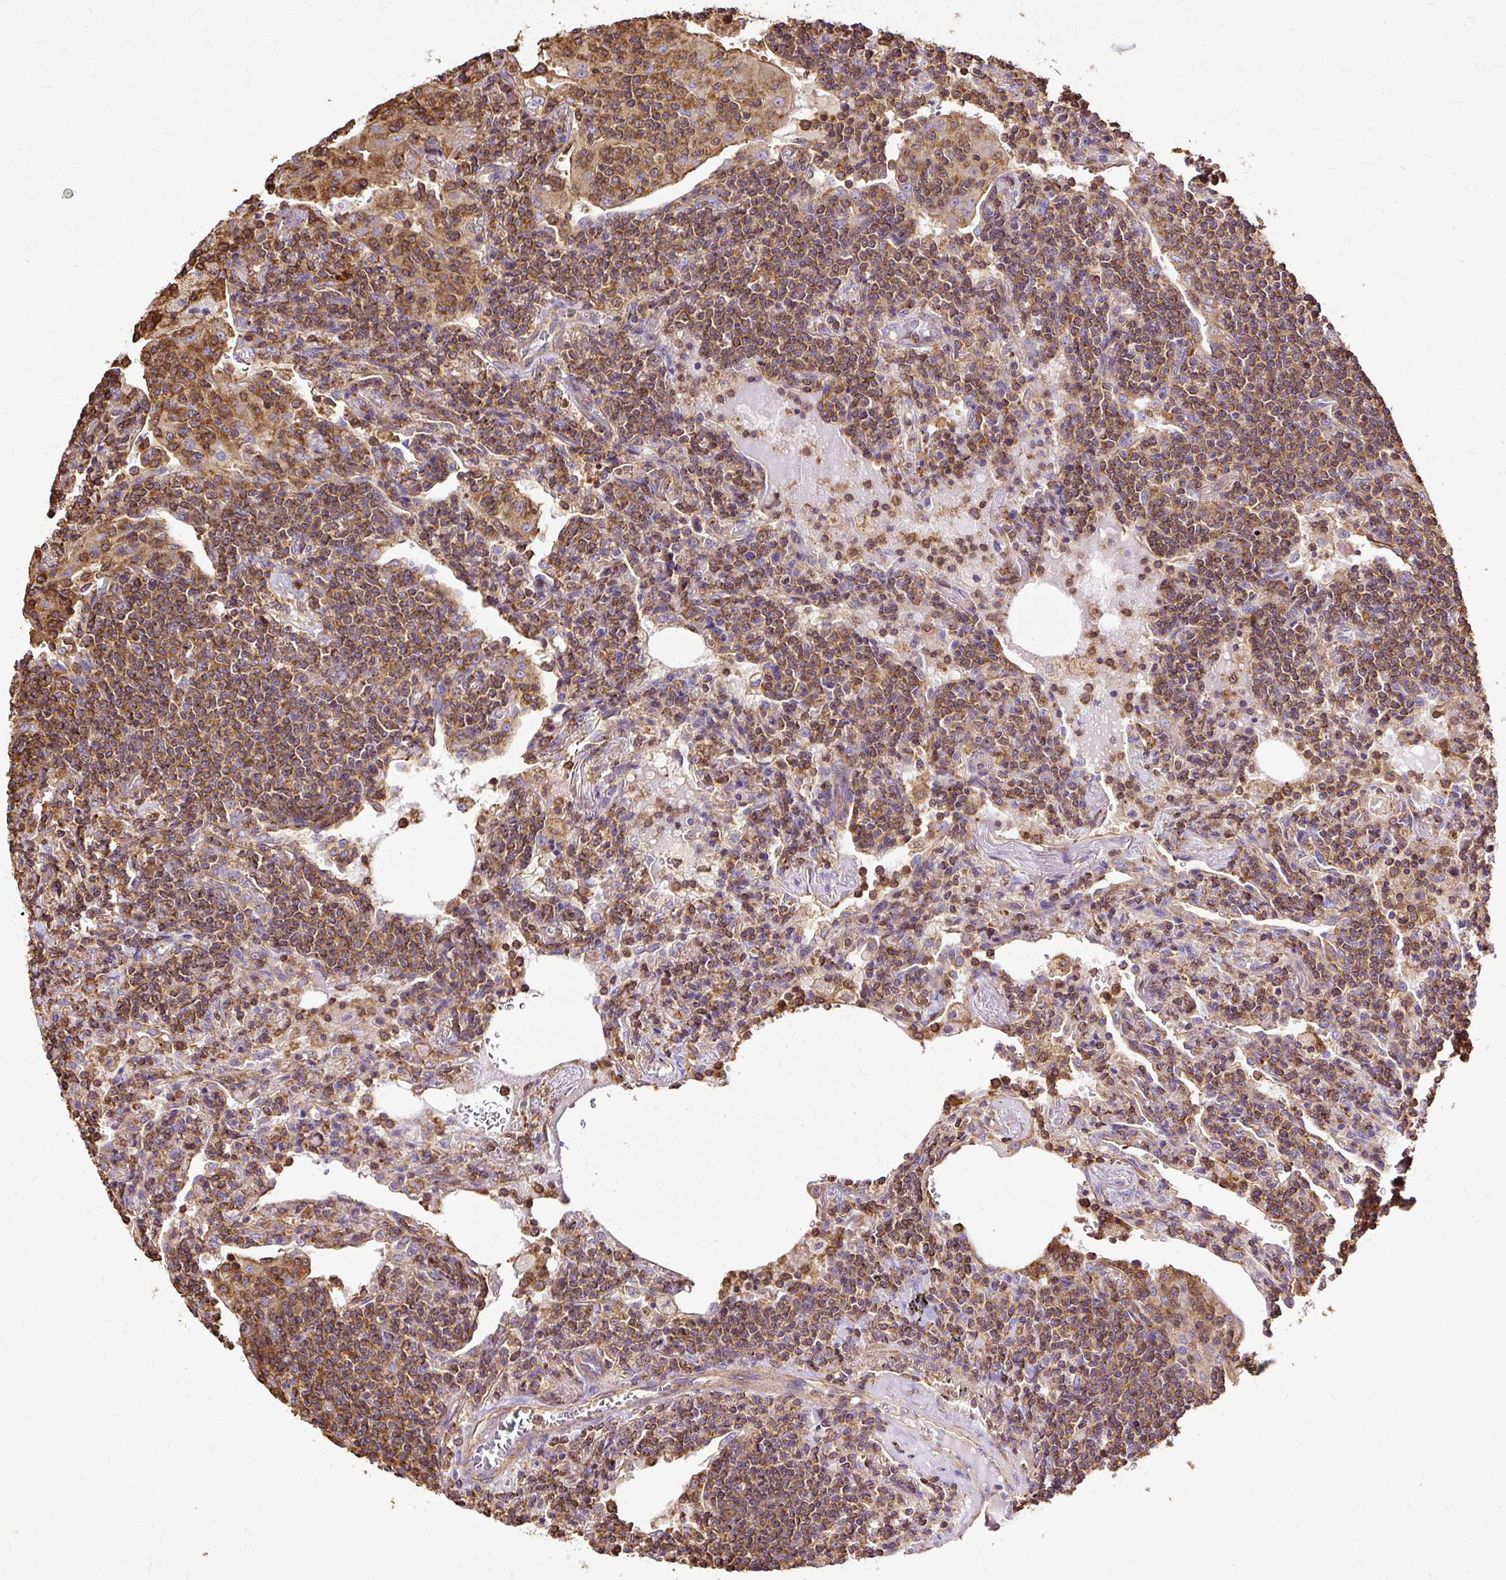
{"staining": {"intensity": "moderate", "quantity": ">75%", "location": "cytoplasmic/membranous"}, "tissue": "lymphoma", "cell_type": "Tumor cells", "image_type": "cancer", "snomed": [{"axis": "morphology", "description": "Malignant lymphoma, non-Hodgkin's type, Low grade"}, {"axis": "topography", "description": "Lung"}], "caption": "Immunohistochemistry (IHC) photomicrograph of low-grade malignant lymphoma, non-Hodgkin's type stained for a protein (brown), which exhibits medium levels of moderate cytoplasmic/membranous positivity in approximately >75% of tumor cells.", "gene": "KLHL11", "patient": {"sex": "female", "age": 71}}